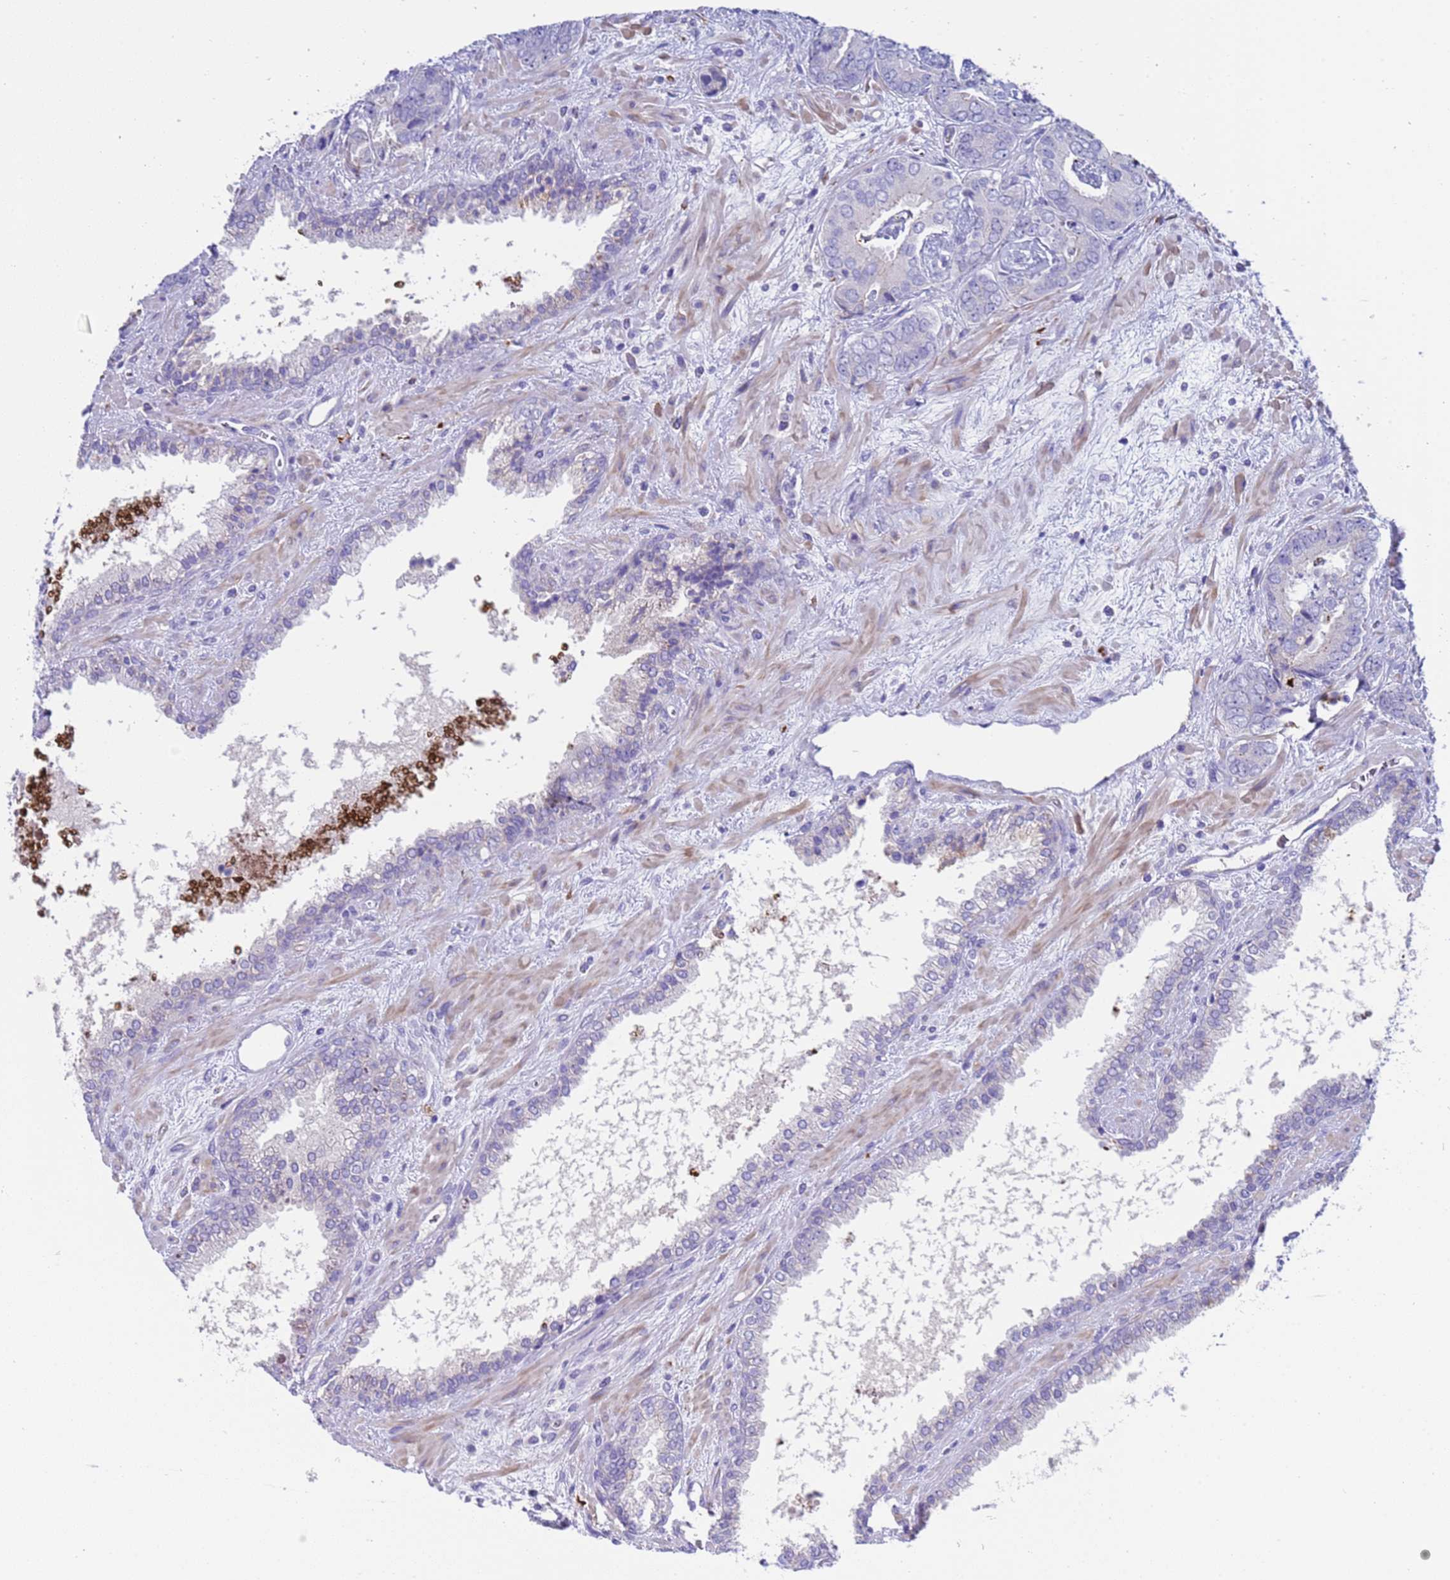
{"staining": {"intensity": "negative", "quantity": "none", "location": "none"}, "tissue": "prostate cancer", "cell_type": "Tumor cells", "image_type": "cancer", "snomed": [{"axis": "morphology", "description": "Adenocarcinoma, High grade"}, {"axis": "topography", "description": "Prostate"}], "caption": "A high-resolution image shows IHC staining of prostate cancer (adenocarcinoma (high-grade)), which exhibits no significant positivity in tumor cells.", "gene": "C4orf46", "patient": {"sex": "male", "age": 71}}